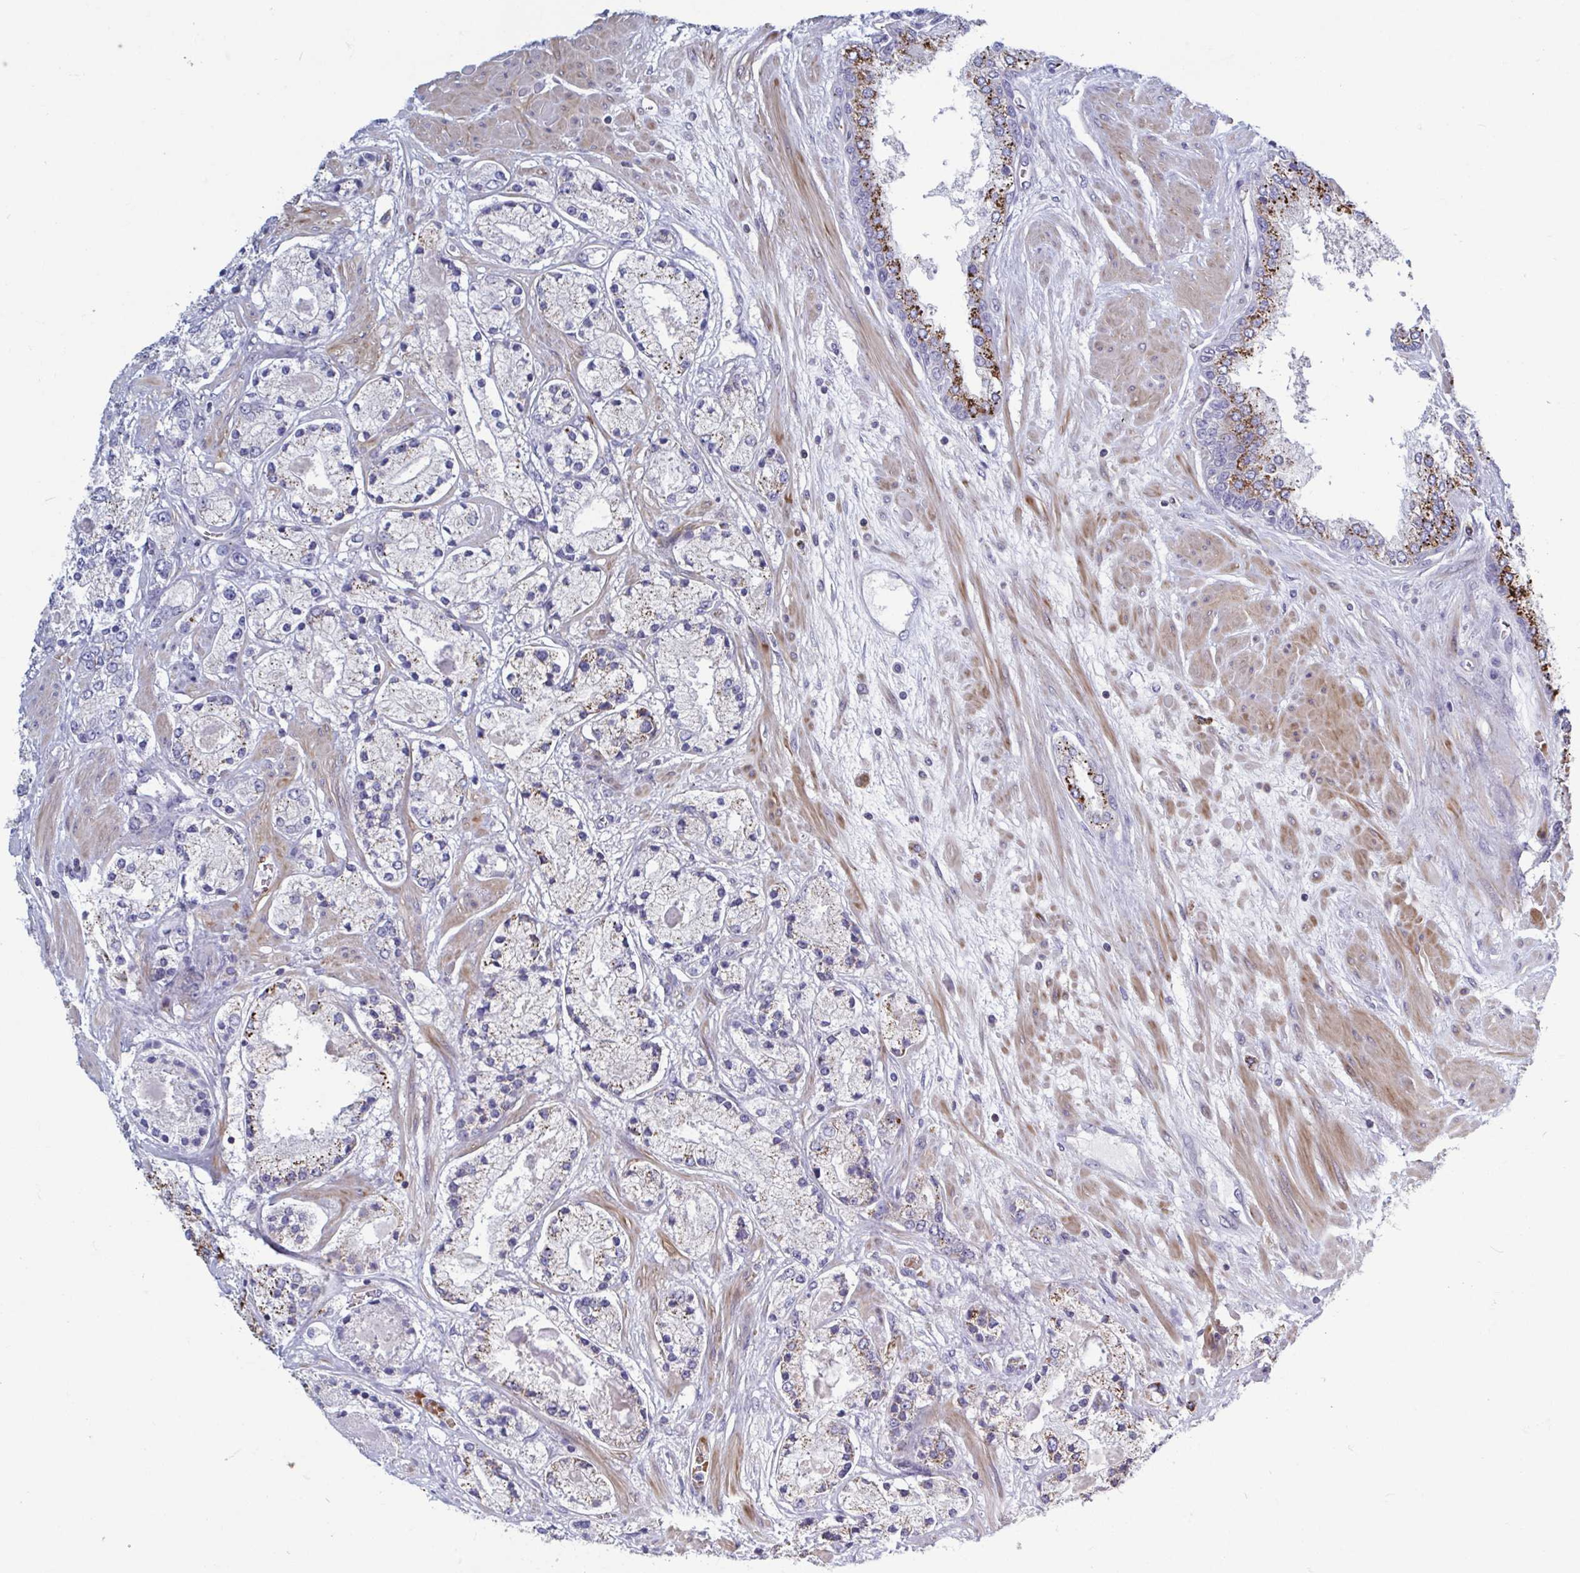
{"staining": {"intensity": "moderate", "quantity": "<25%", "location": "cytoplasmic/membranous"}, "tissue": "prostate cancer", "cell_type": "Tumor cells", "image_type": "cancer", "snomed": [{"axis": "morphology", "description": "Adenocarcinoma, High grade"}, {"axis": "topography", "description": "Prostate"}], "caption": "An immunohistochemistry image of tumor tissue is shown. Protein staining in brown labels moderate cytoplasmic/membranous positivity in adenocarcinoma (high-grade) (prostate) within tumor cells.", "gene": "LRRC38", "patient": {"sex": "male", "age": 67}}